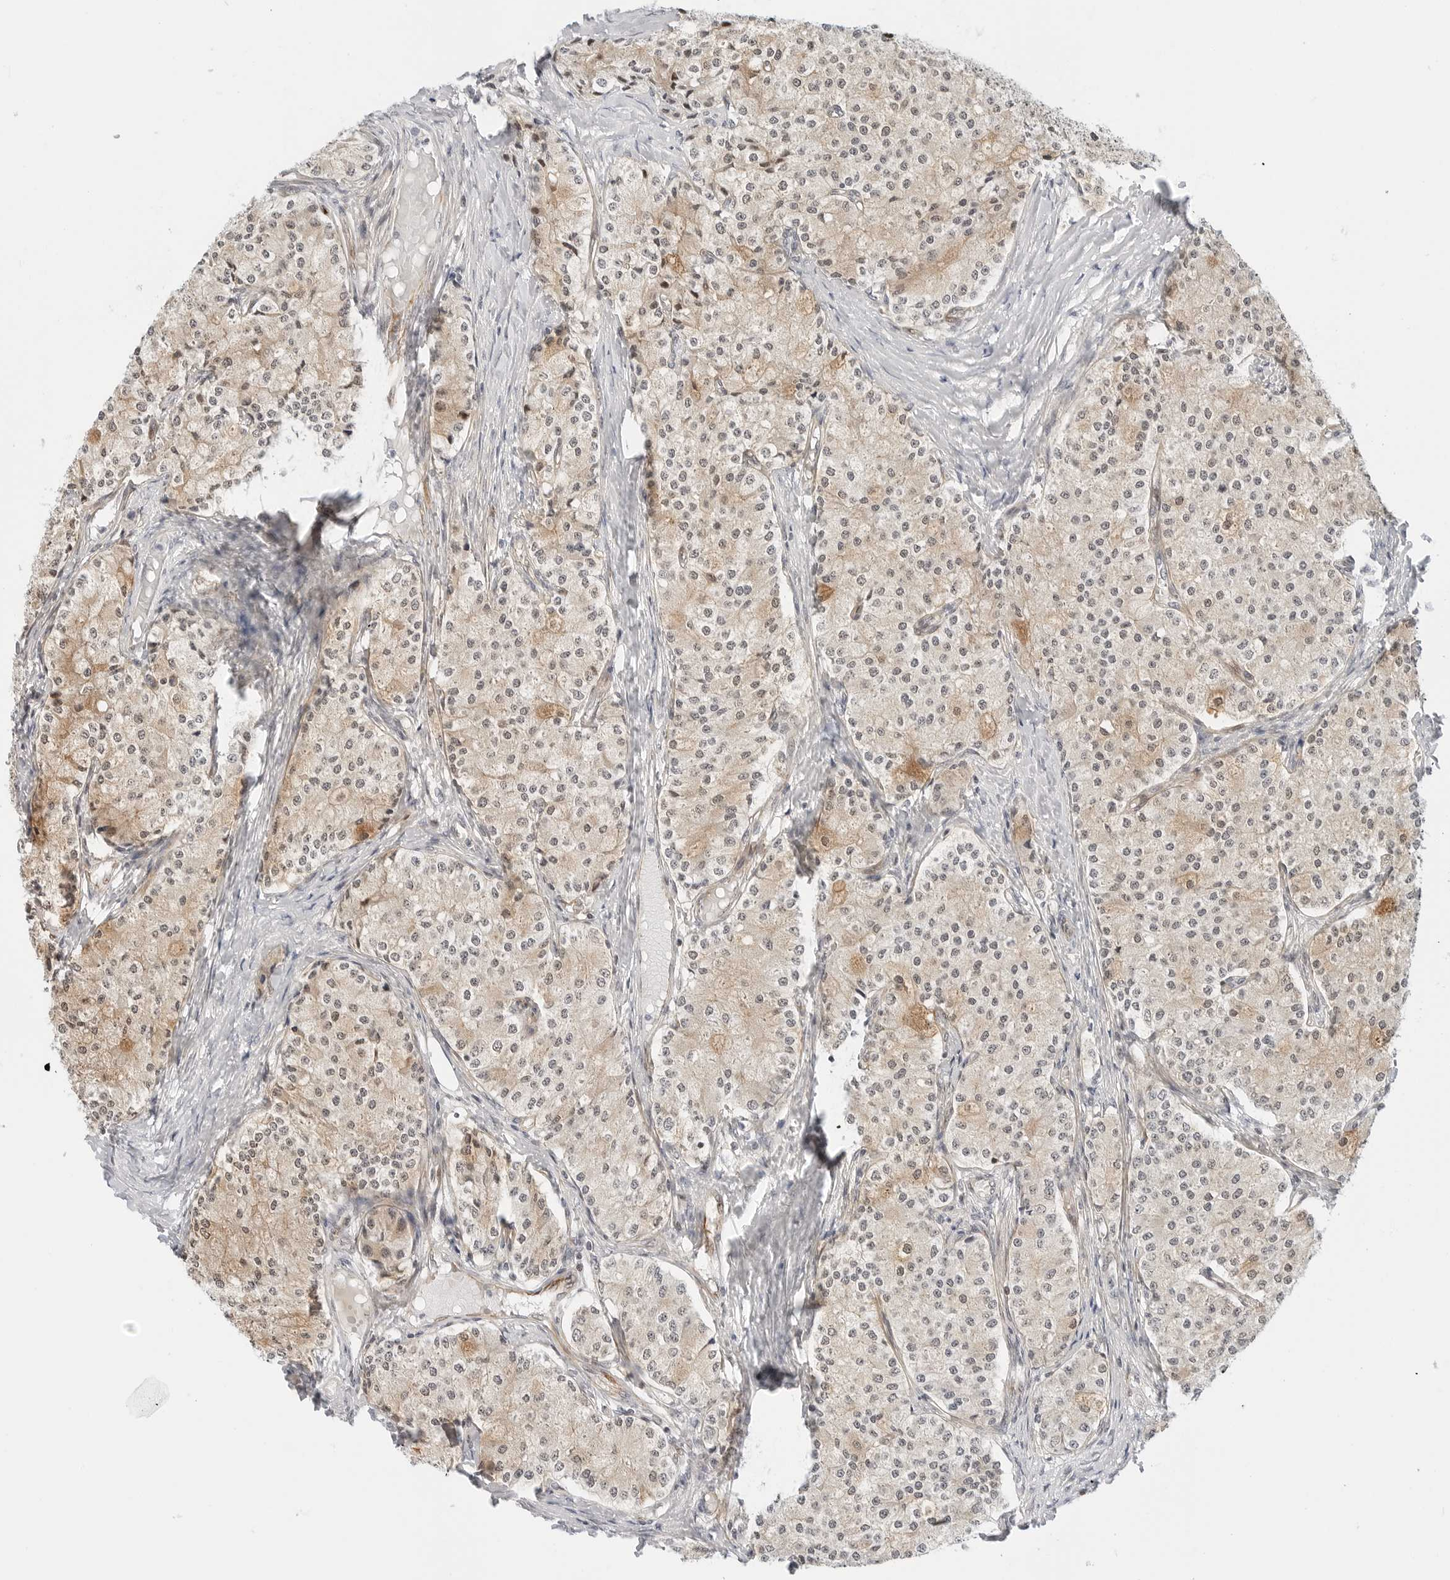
{"staining": {"intensity": "weak", "quantity": "<25%", "location": "cytoplasmic/membranous,nuclear"}, "tissue": "carcinoid", "cell_type": "Tumor cells", "image_type": "cancer", "snomed": [{"axis": "morphology", "description": "Carcinoid, malignant, NOS"}, {"axis": "topography", "description": "Colon"}], "caption": "High magnification brightfield microscopy of carcinoid stained with DAB (brown) and counterstained with hematoxylin (blue): tumor cells show no significant expression.", "gene": "ZNF613", "patient": {"sex": "female", "age": 52}}